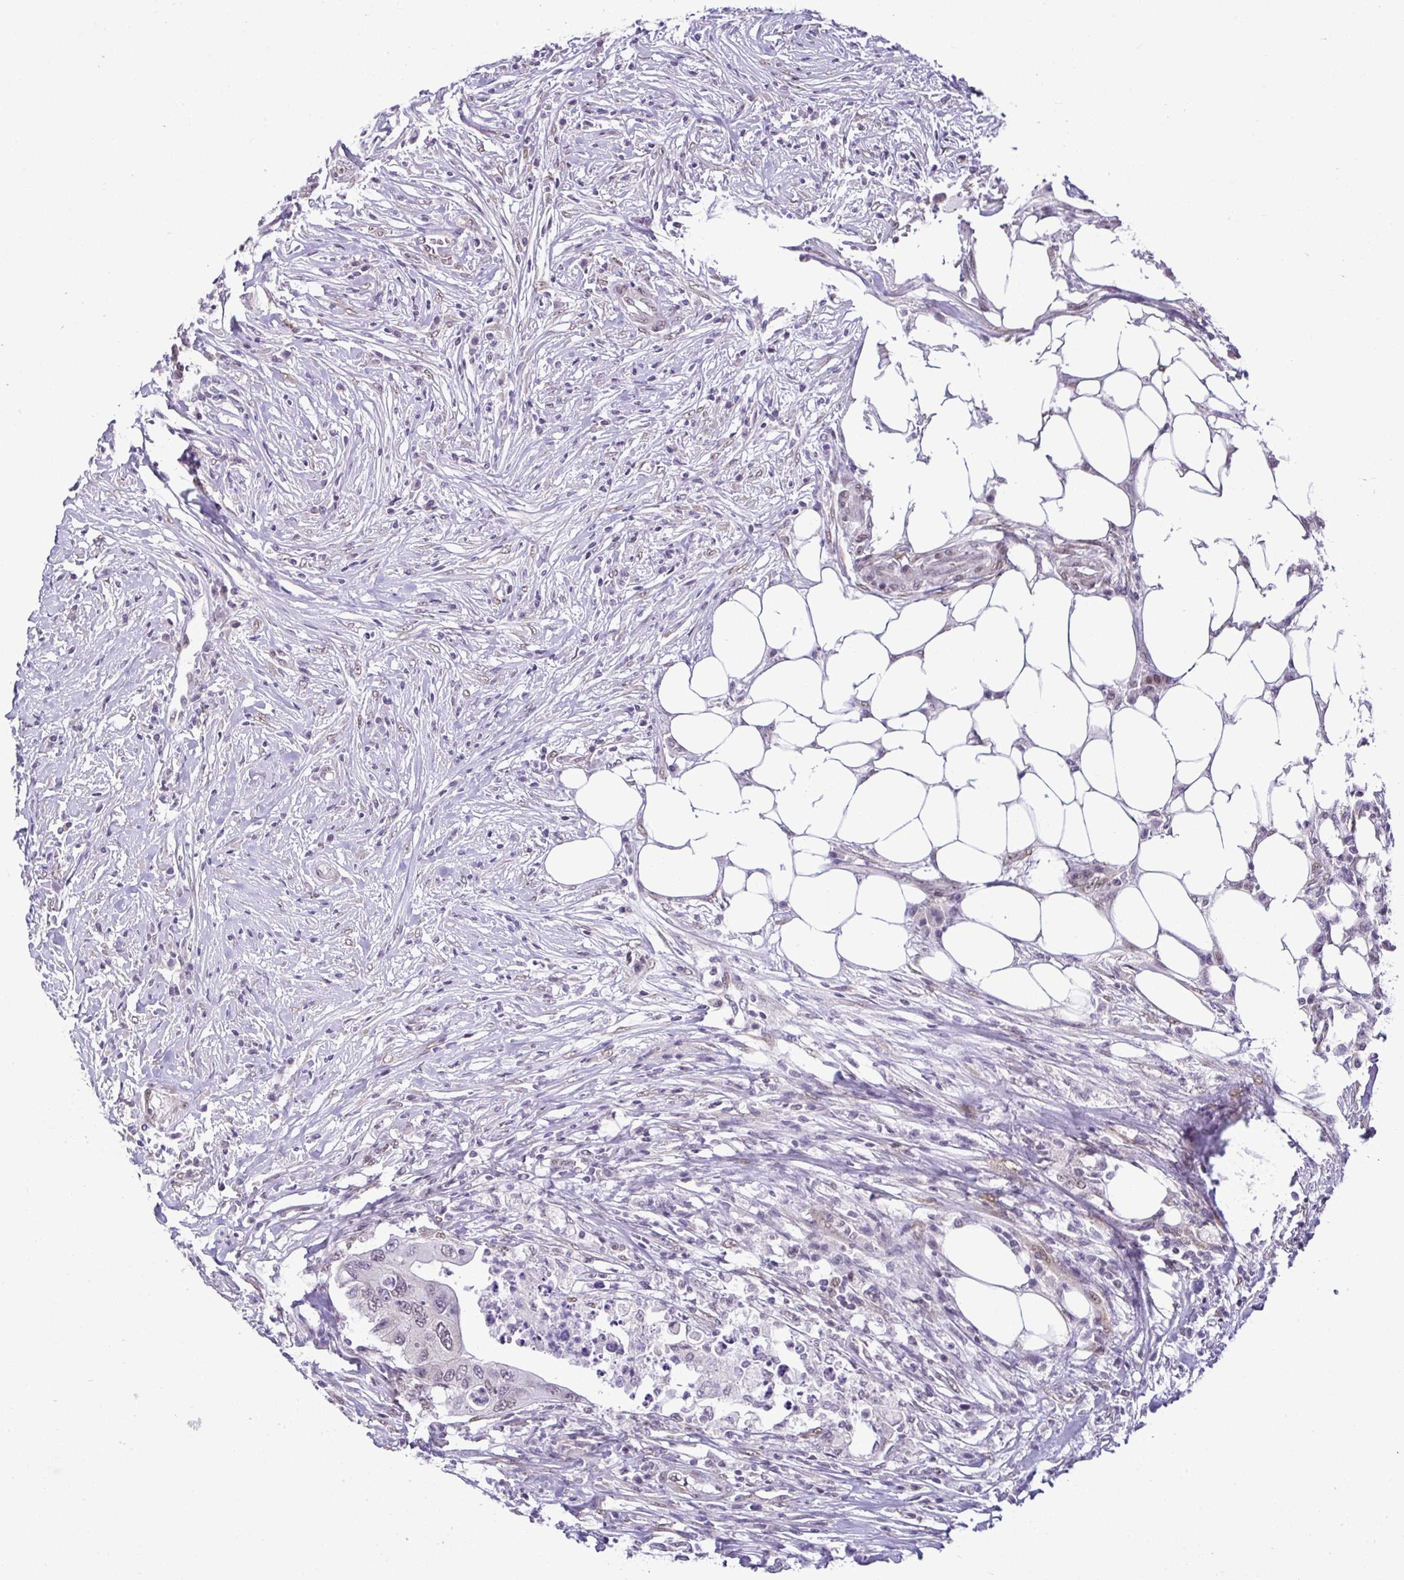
{"staining": {"intensity": "weak", "quantity": "25%-75%", "location": "nuclear"}, "tissue": "colorectal cancer", "cell_type": "Tumor cells", "image_type": "cancer", "snomed": [{"axis": "morphology", "description": "Adenocarcinoma, NOS"}, {"axis": "topography", "description": "Colon"}], "caption": "Human colorectal cancer (adenocarcinoma) stained with a brown dye demonstrates weak nuclear positive staining in about 25%-75% of tumor cells.", "gene": "RBM3", "patient": {"sex": "male", "age": 71}}